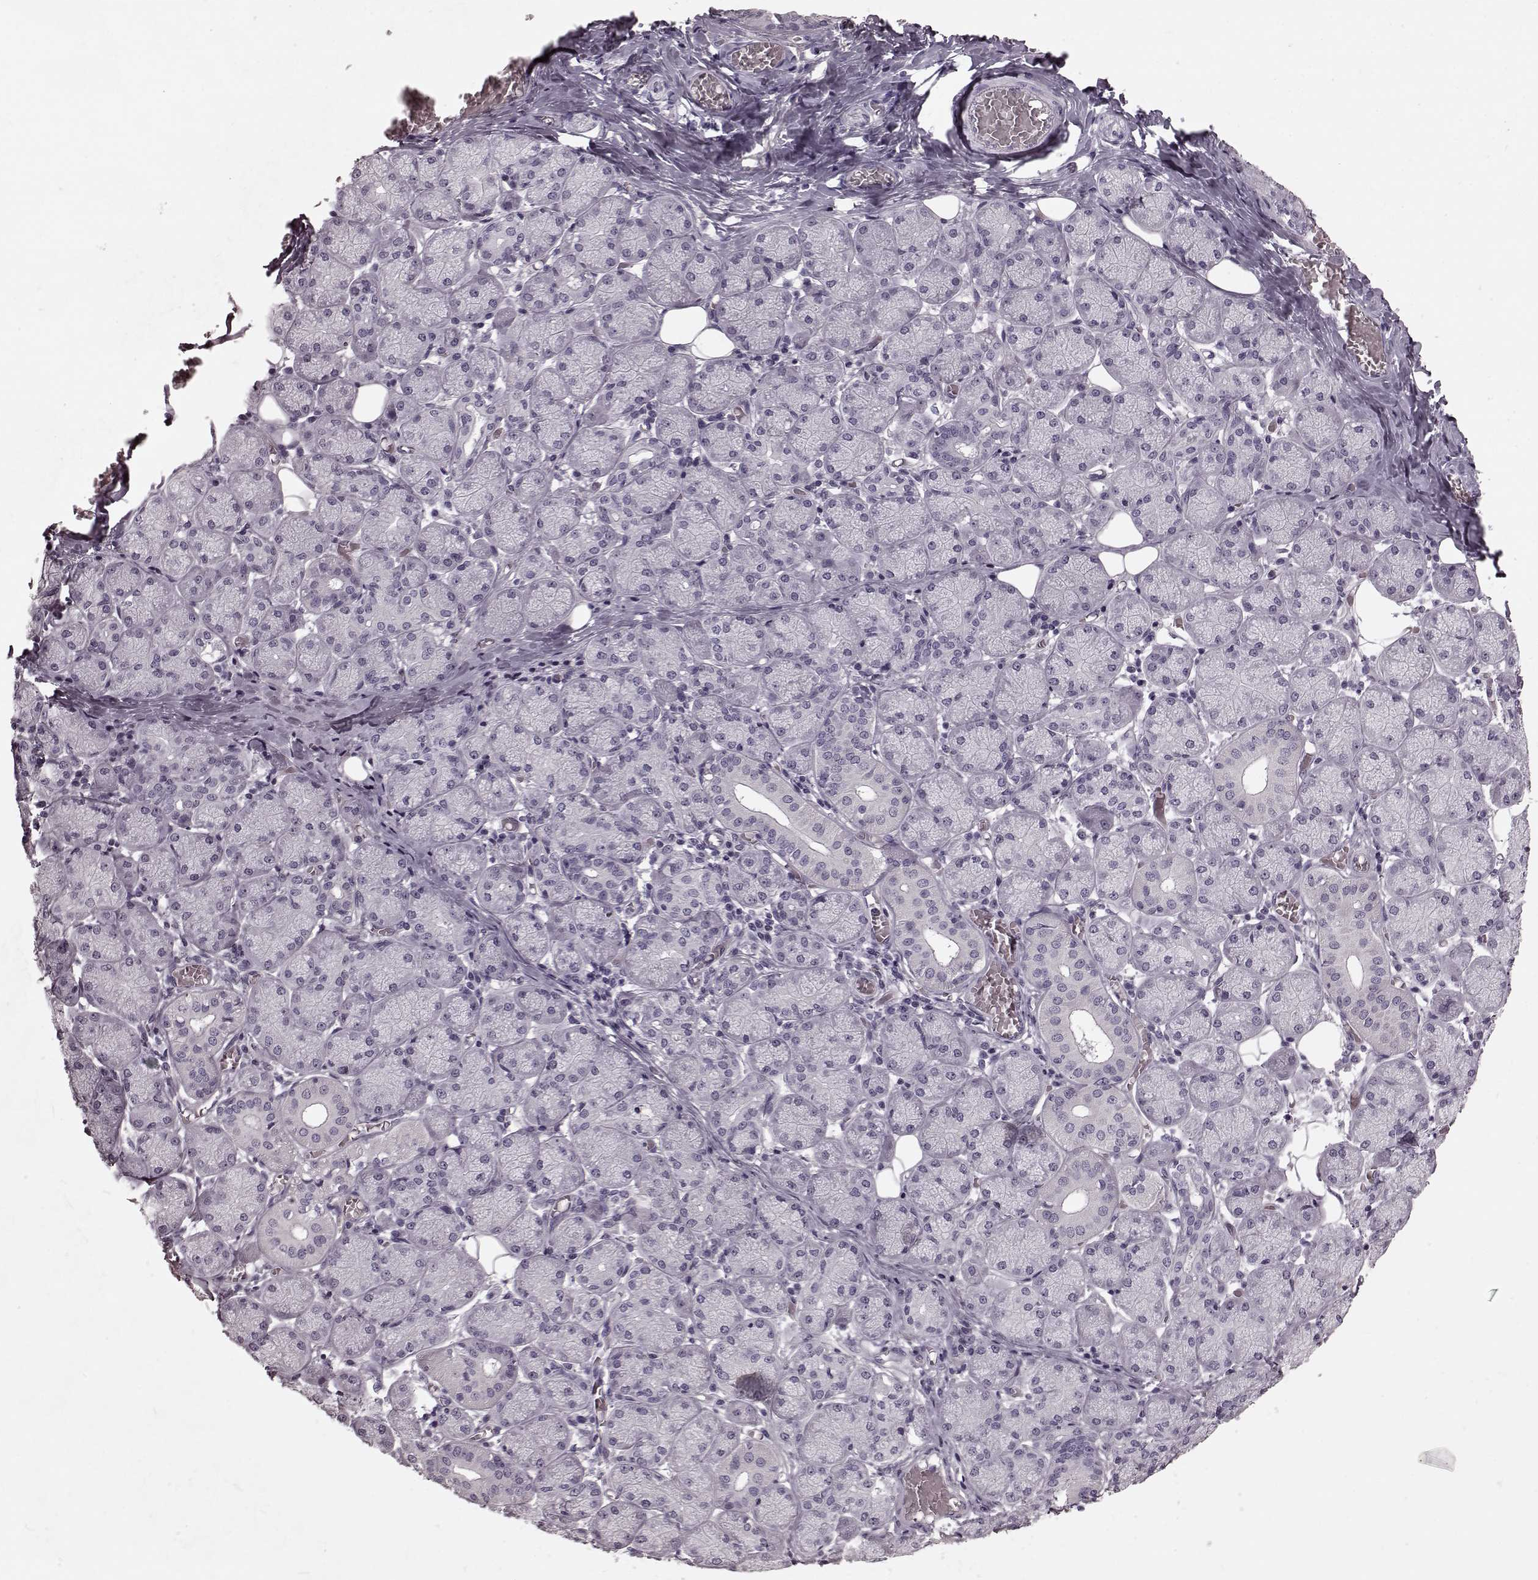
{"staining": {"intensity": "negative", "quantity": "none", "location": "none"}, "tissue": "salivary gland", "cell_type": "Glandular cells", "image_type": "normal", "snomed": [{"axis": "morphology", "description": "Normal tissue, NOS"}, {"axis": "topography", "description": "Salivary gland"}, {"axis": "topography", "description": "Peripheral nerve tissue"}], "caption": "A high-resolution image shows immunohistochemistry (IHC) staining of unremarkable salivary gland, which shows no significant positivity in glandular cells. (DAB (3,3'-diaminobenzidine) immunohistochemistry (IHC) with hematoxylin counter stain).", "gene": "CST7", "patient": {"sex": "female", "age": 24}}